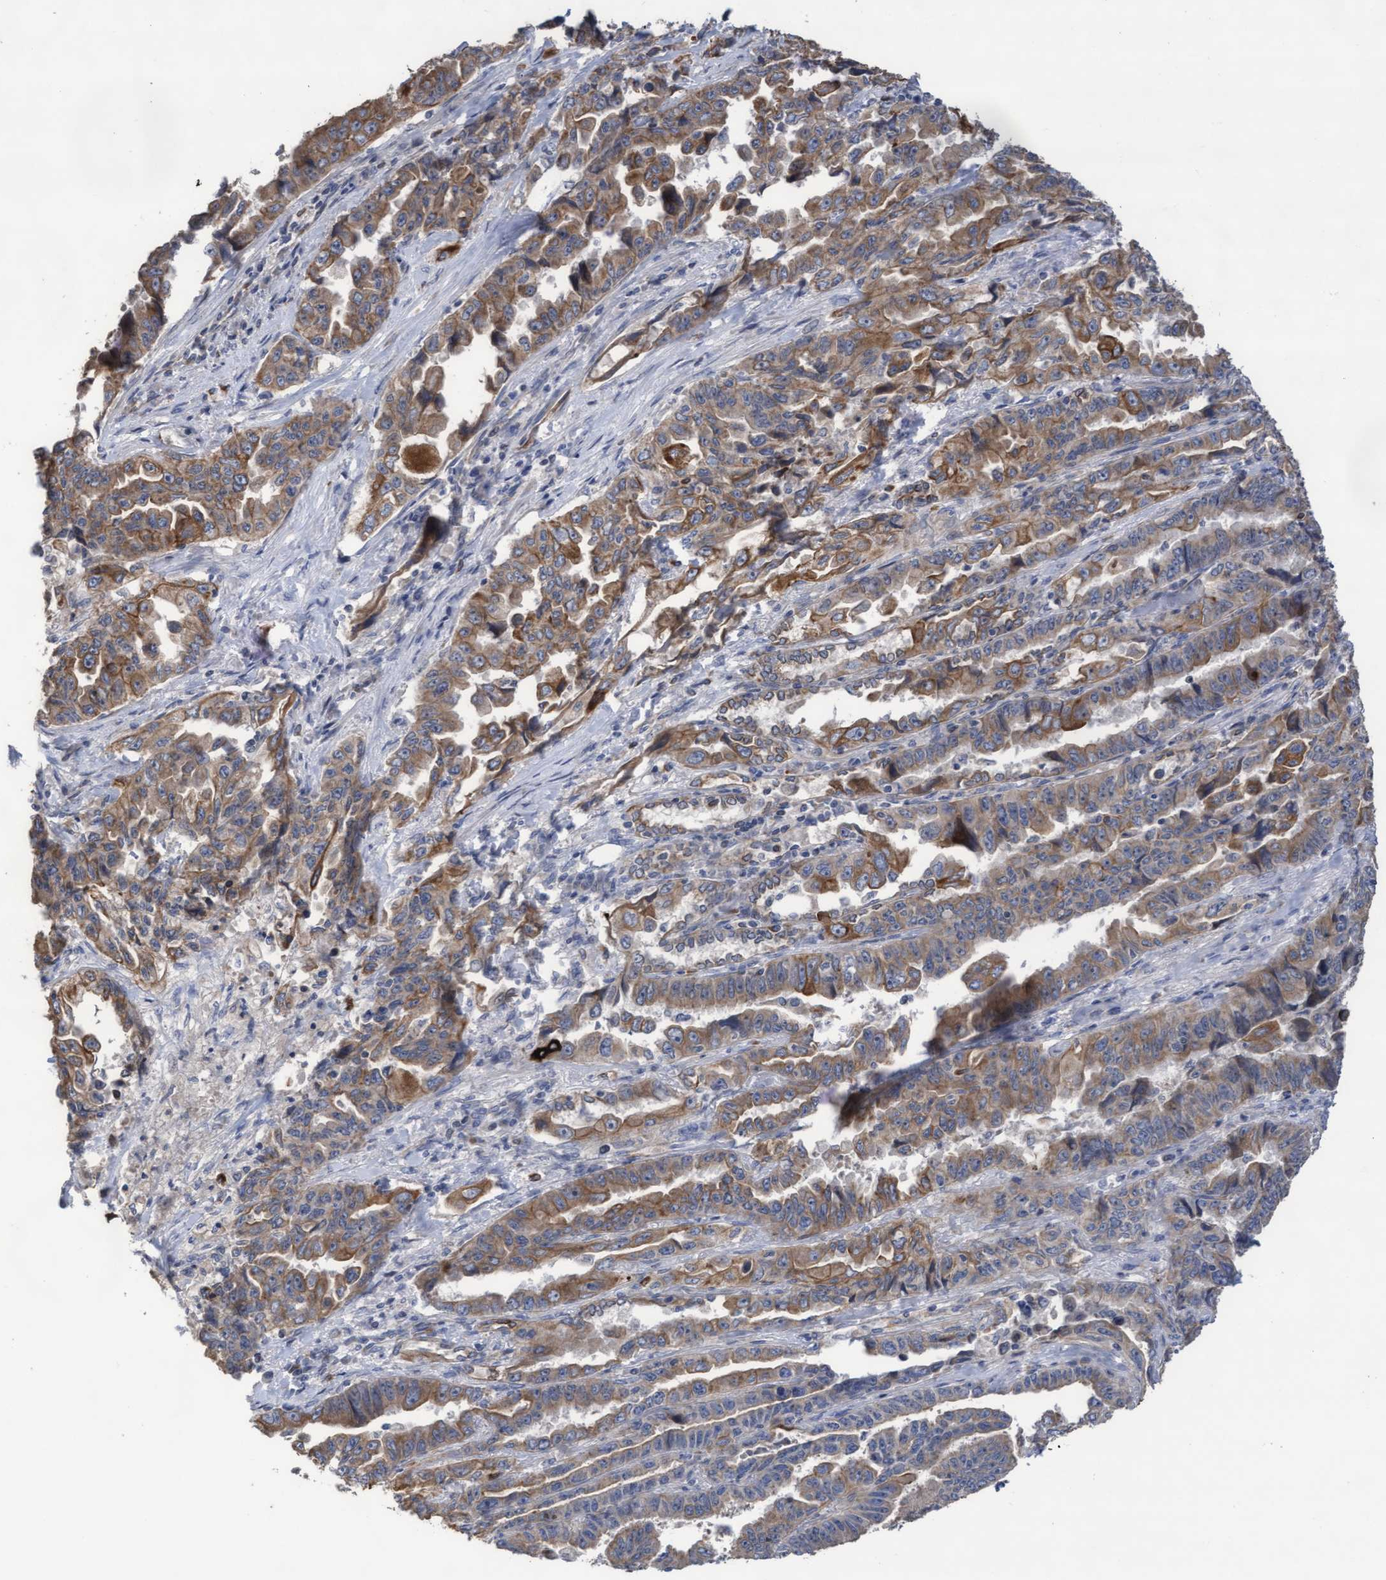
{"staining": {"intensity": "moderate", "quantity": ">75%", "location": "cytoplasmic/membranous"}, "tissue": "lung cancer", "cell_type": "Tumor cells", "image_type": "cancer", "snomed": [{"axis": "morphology", "description": "Adenocarcinoma, NOS"}, {"axis": "topography", "description": "Lung"}], "caption": "Protein expression by IHC reveals moderate cytoplasmic/membranous staining in approximately >75% of tumor cells in adenocarcinoma (lung).", "gene": "KRT24", "patient": {"sex": "female", "age": 51}}